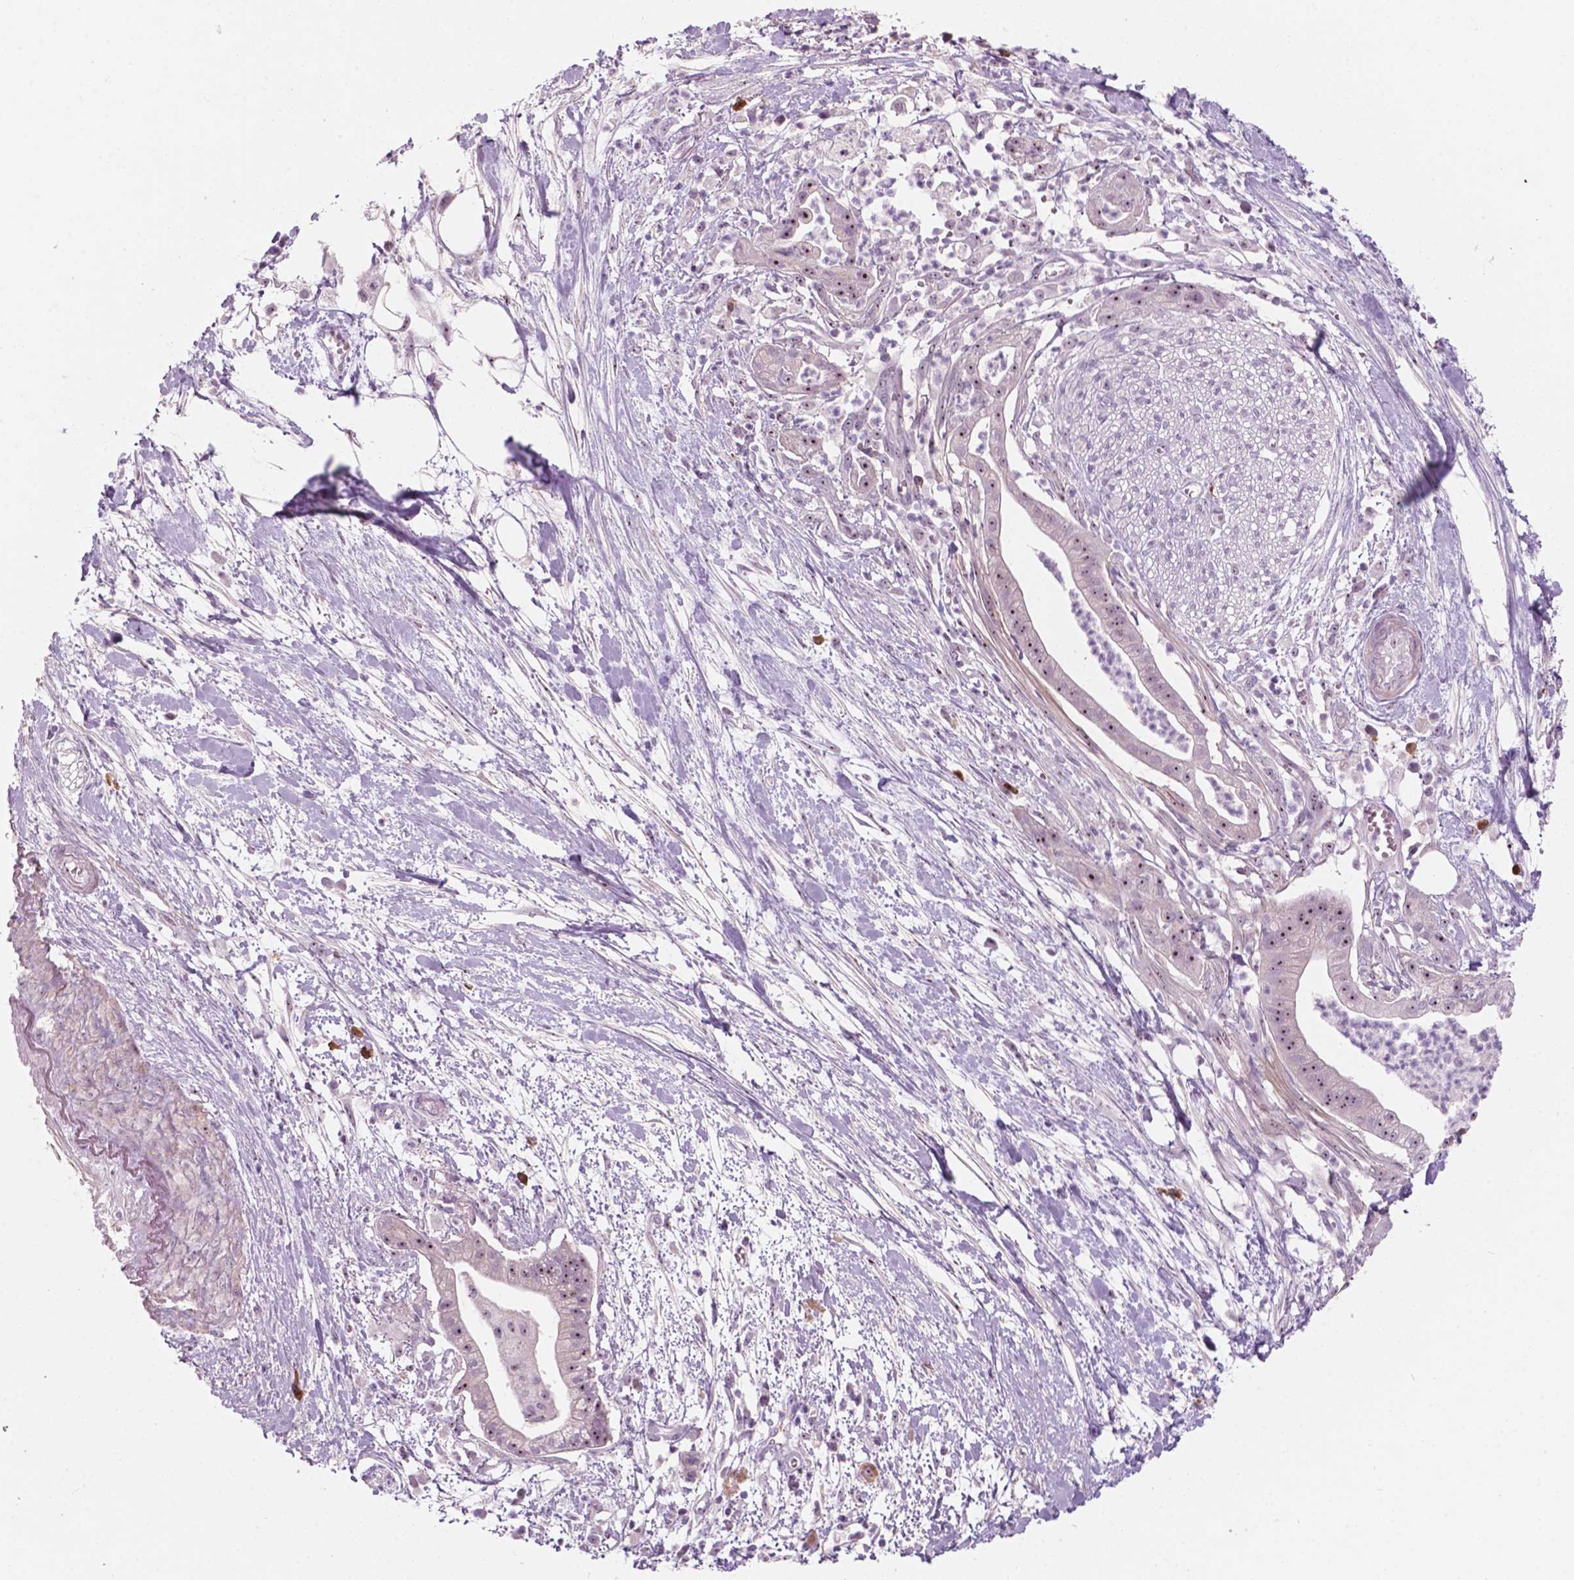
{"staining": {"intensity": "moderate", "quantity": "25%-75%", "location": "nuclear"}, "tissue": "pancreatic cancer", "cell_type": "Tumor cells", "image_type": "cancer", "snomed": [{"axis": "morphology", "description": "Normal tissue, NOS"}, {"axis": "morphology", "description": "Adenocarcinoma, NOS"}, {"axis": "topography", "description": "Lymph node"}, {"axis": "topography", "description": "Pancreas"}], "caption": "Immunohistochemistry (IHC) (DAB) staining of pancreatic cancer shows moderate nuclear protein positivity in approximately 25%-75% of tumor cells.", "gene": "ZNF853", "patient": {"sex": "female", "age": 58}}